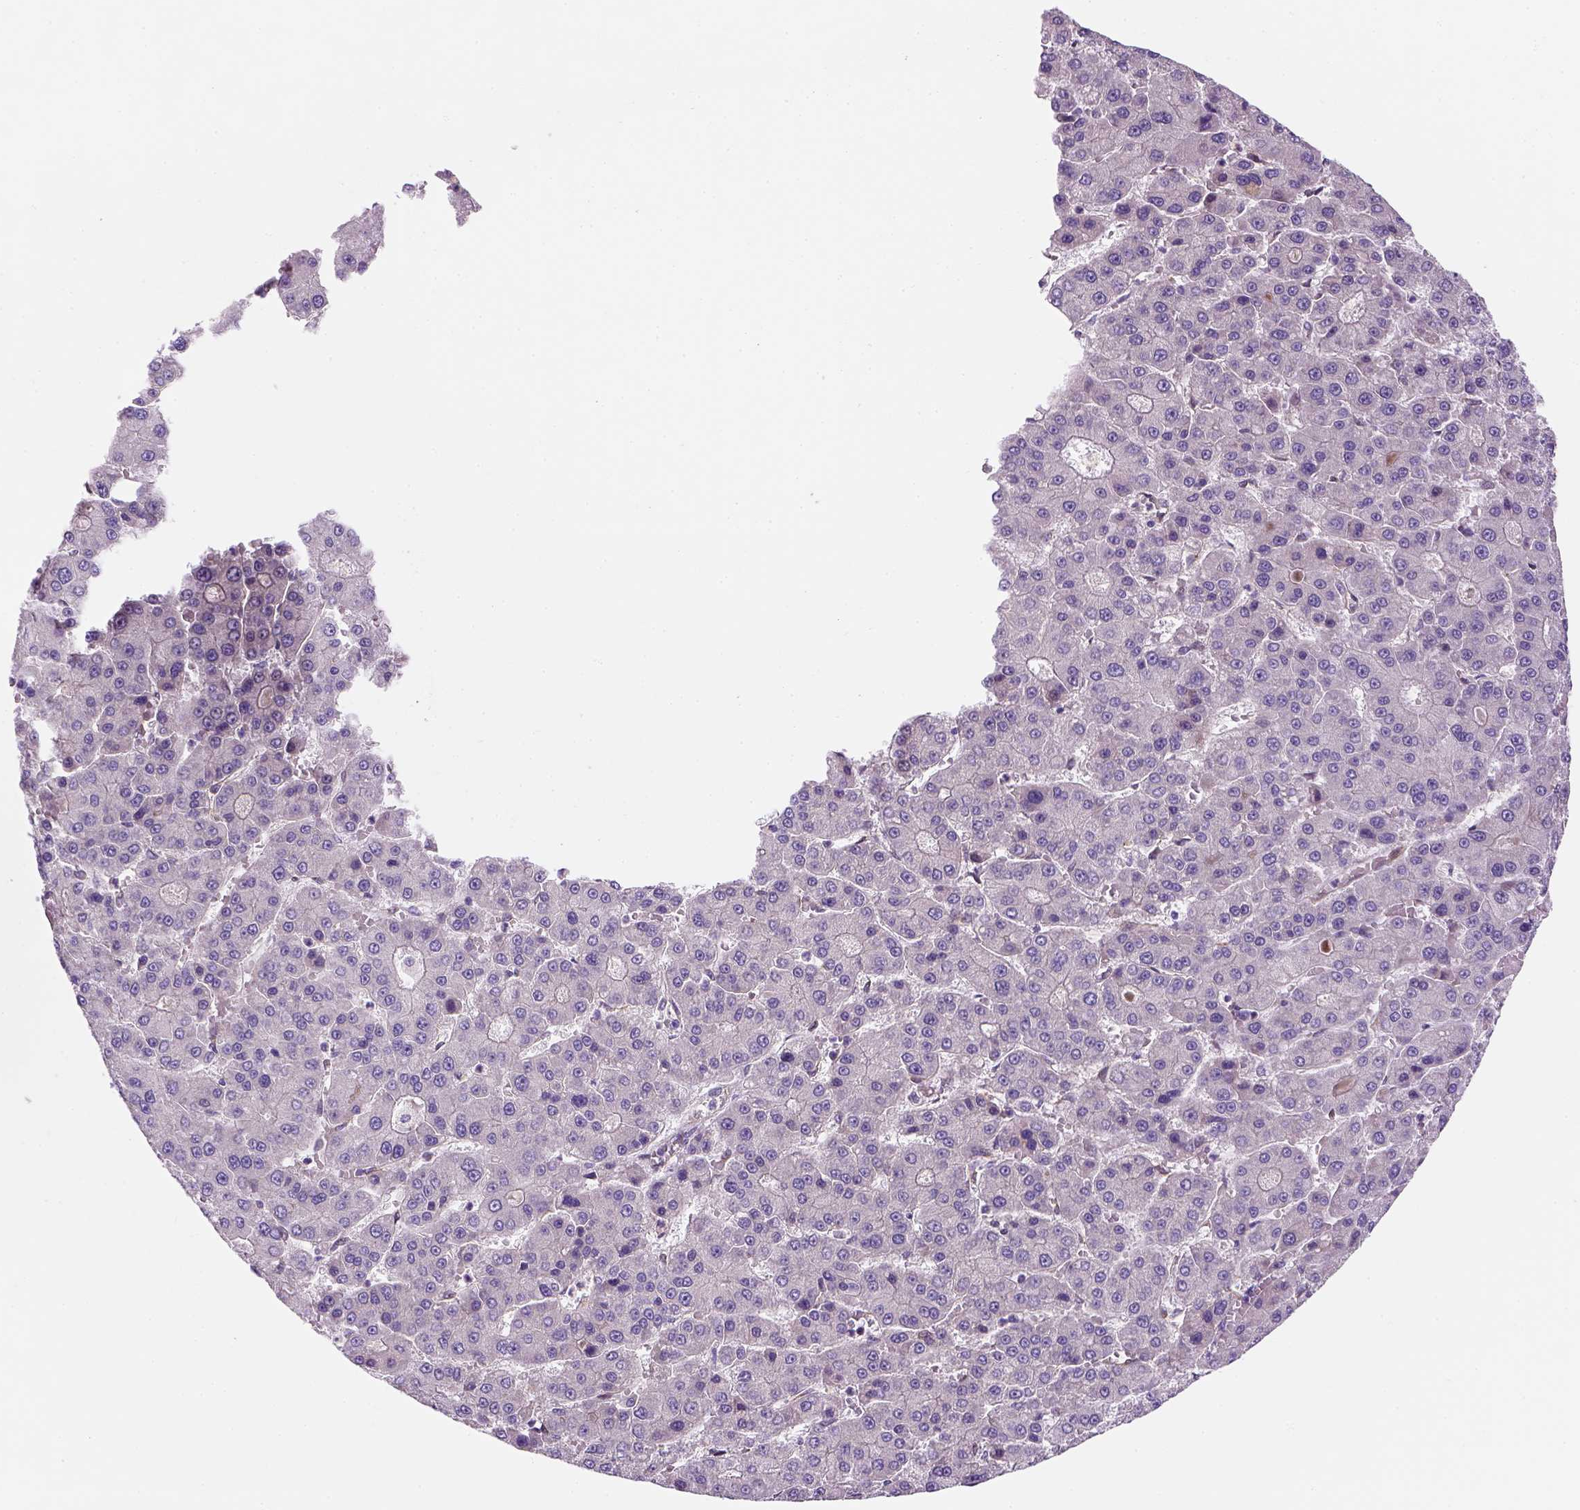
{"staining": {"intensity": "negative", "quantity": "none", "location": "none"}, "tissue": "liver cancer", "cell_type": "Tumor cells", "image_type": "cancer", "snomed": [{"axis": "morphology", "description": "Carcinoma, Hepatocellular, NOS"}, {"axis": "topography", "description": "Liver"}], "caption": "Protein analysis of liver hepatocellular carcinoma reveals no significant positivity in tumor cells. (DAB (3,3'-diaminobenzidine) immunohistochemistry (IHC), high magnification).", "gene": "VSTM5", "patient": {"sex": "male", "age": 70}}